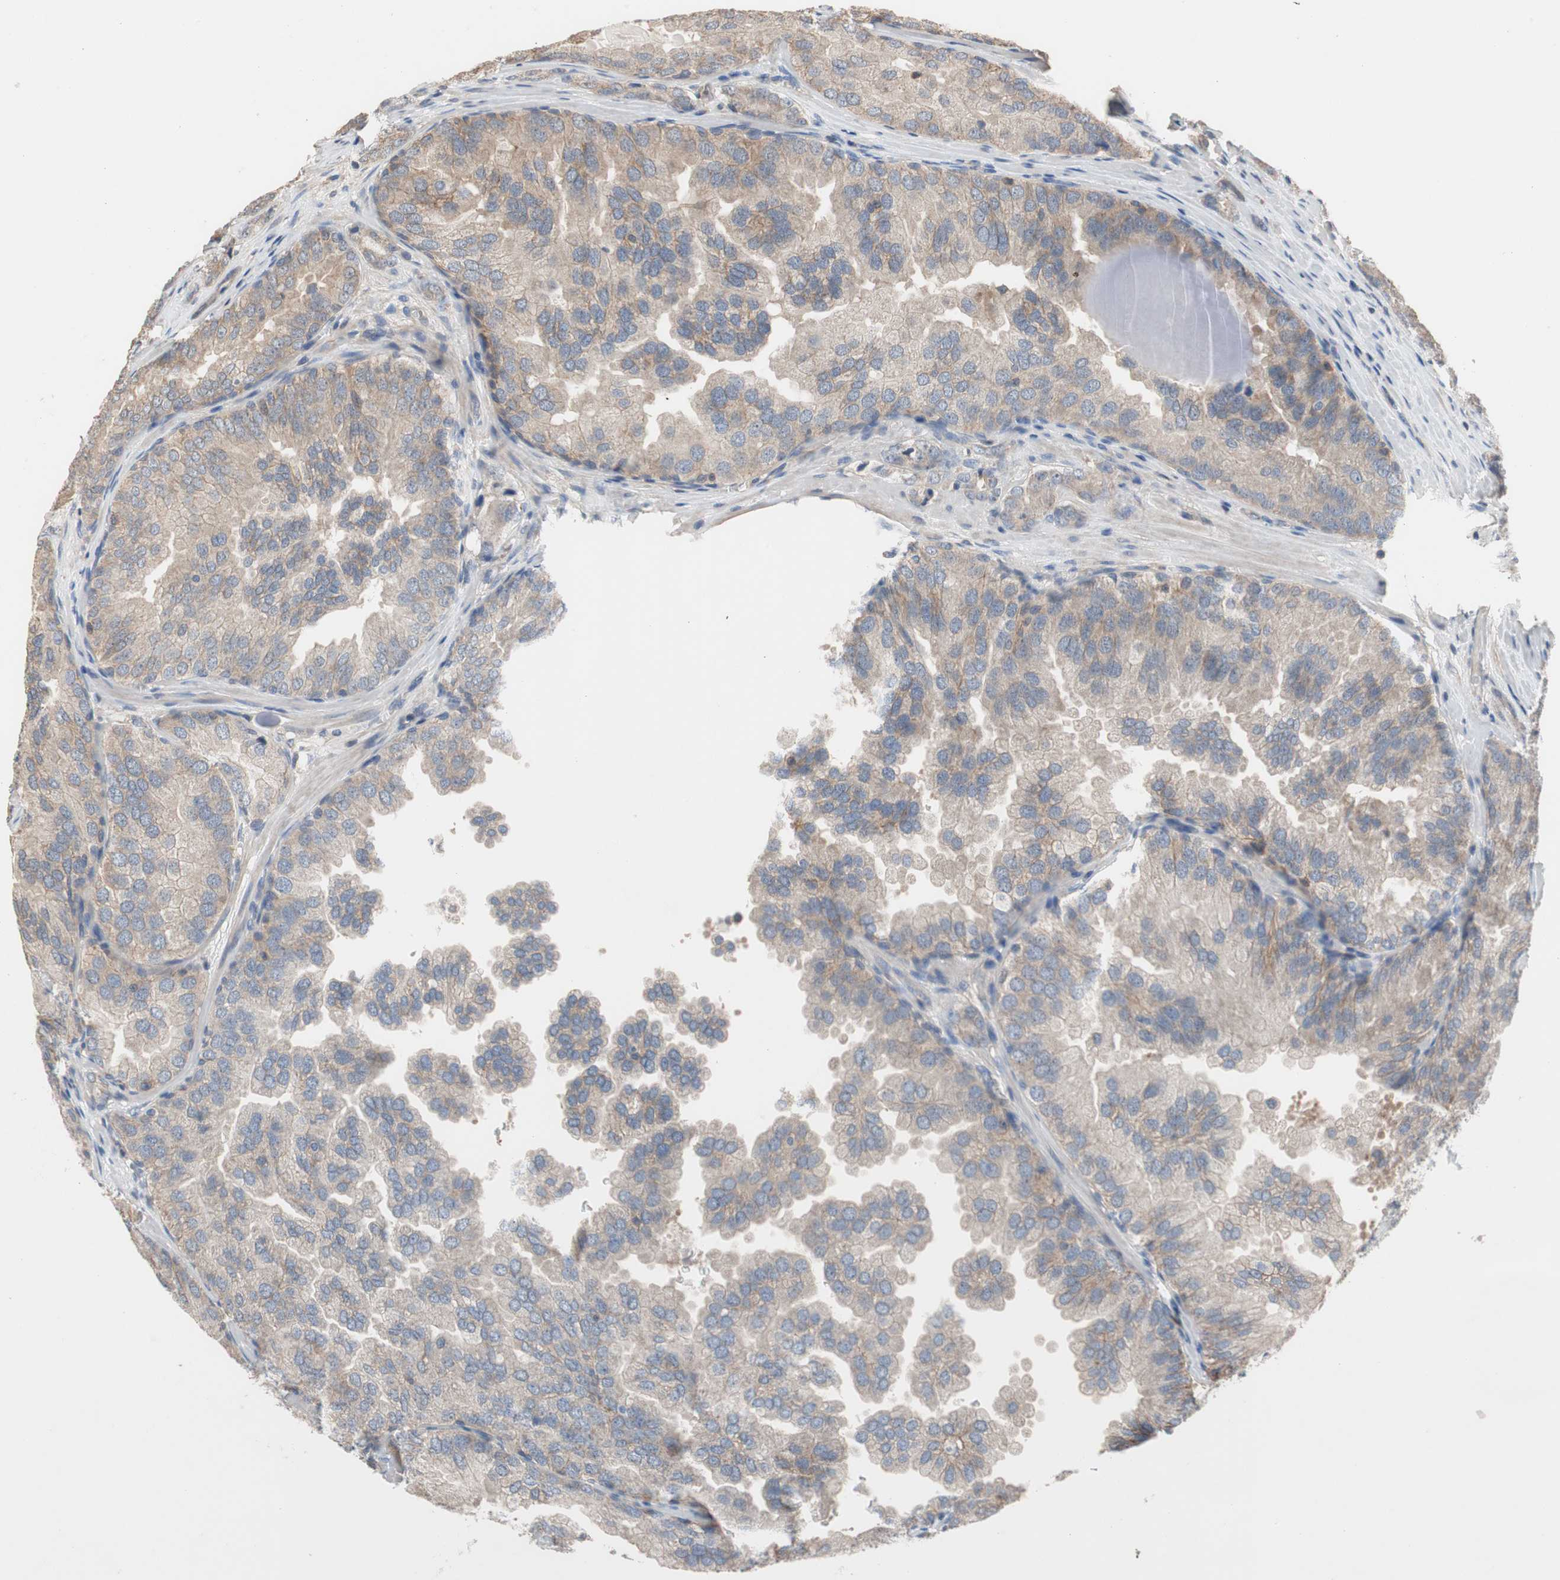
{"staining": {"intensity": "moderate", "quantity": ">75%", "location": "cytoplasmic/membranous"}, "tissue": "prostate cancer", "cell_type": "Tumor cells", "image_type": "cancer", "snomed": [{"axis": "morphology", "description": "Adenocarcinoma, High grade"}, {"axis": "topography", "description": "Prostate"}], "caption": "IHC image of human prostate cancer stained for a protein (brown), which demonstrates medium levels of moderate cytoplasmic/membranous staining in approximately >75% of tumor cells.", "gene": "MAP4K2", "patient": {"sex": "male", "age": 64}}